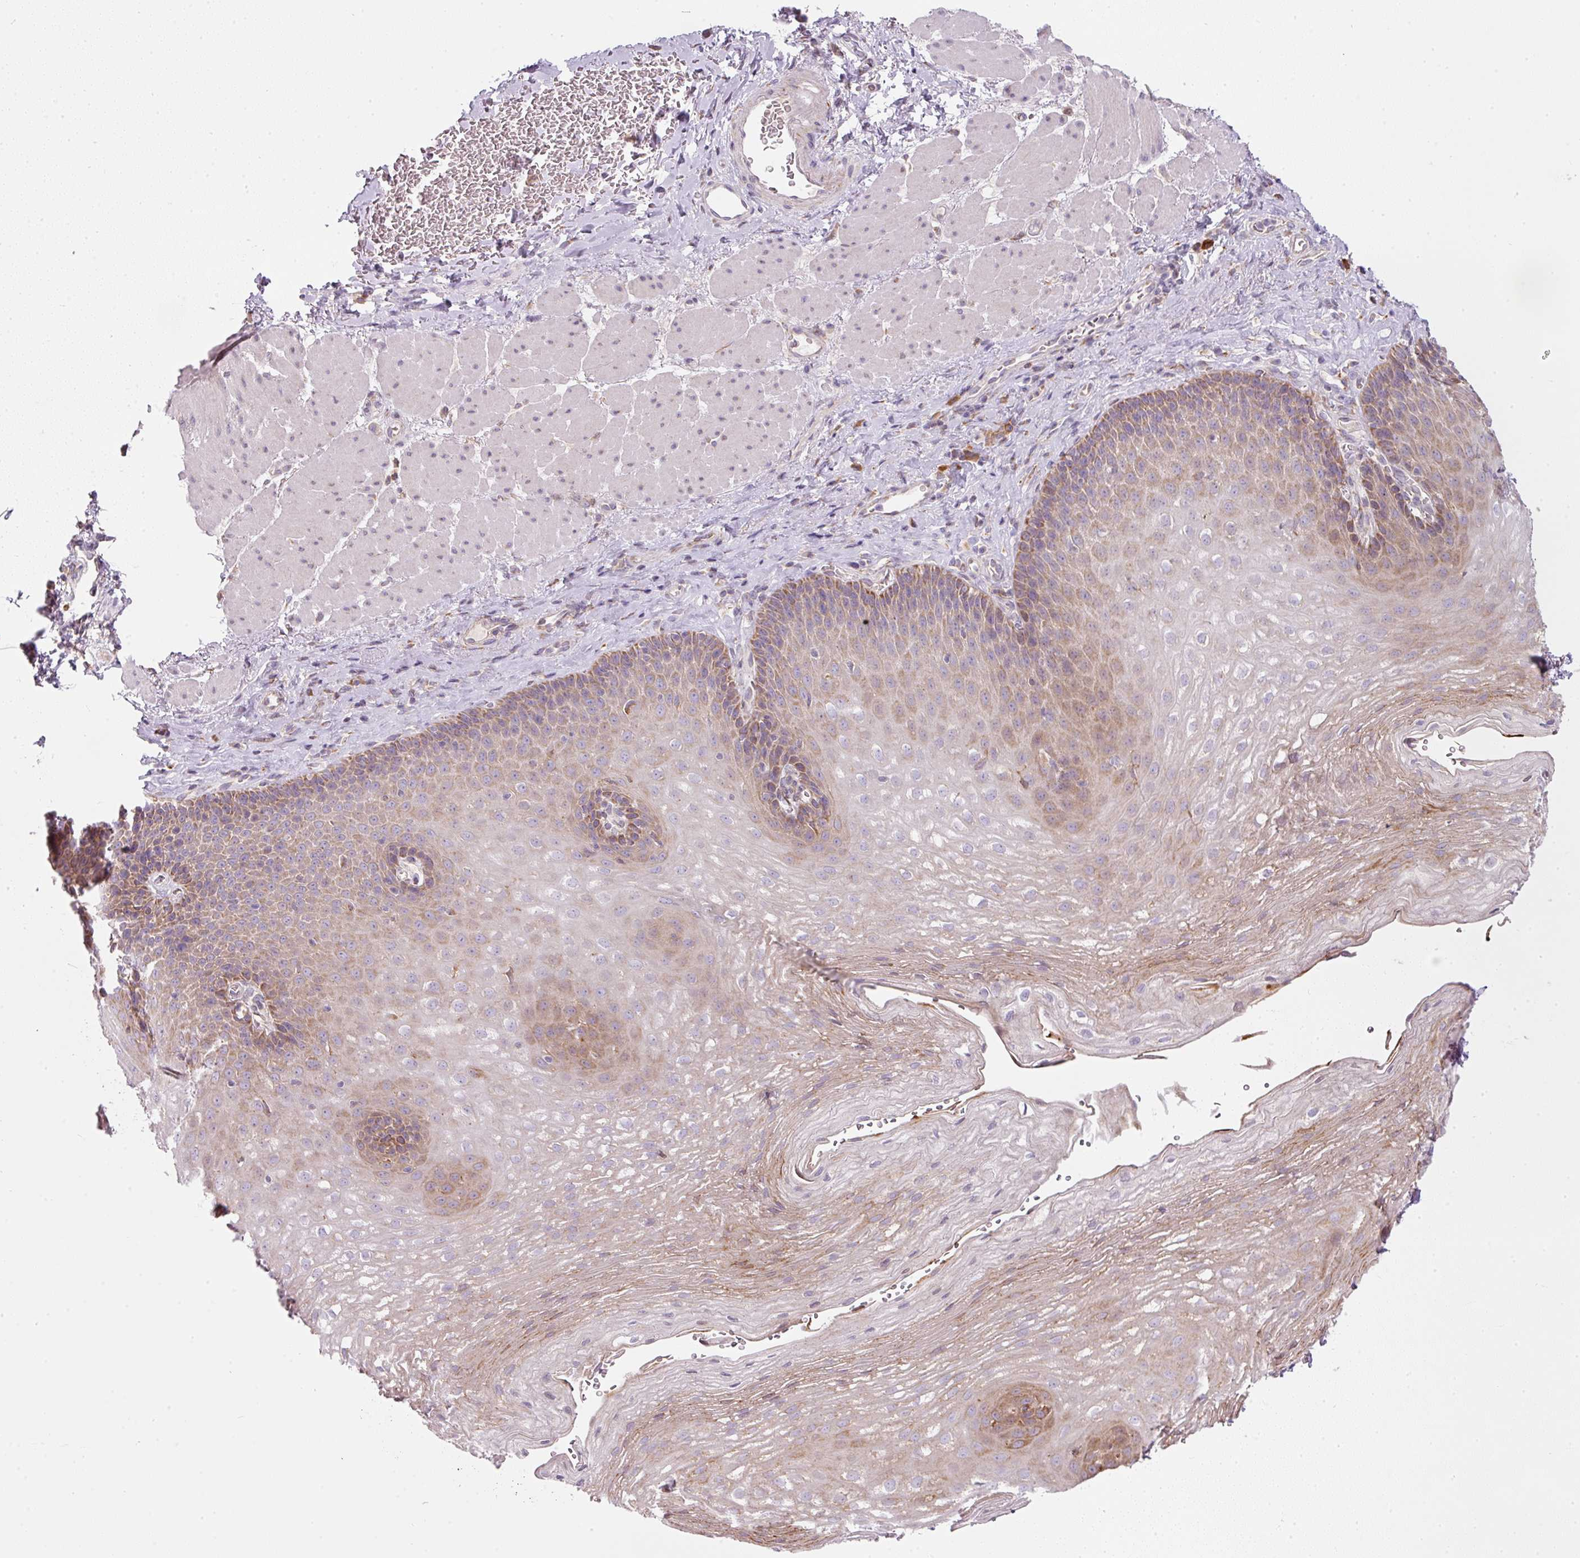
{"staining": {"intensity": "moderate", "quantity": "25%-75%", "location": "cytoplasmic/membranous"}, "tissue": "esophagus", "cell_type": "Squamous epithelial cells", "image_type": "normal", "snomed": [{"axis": "morphology", "description": "Normal tissue, NOS"}, {"axis": "topography", "description": "Esophagus"}], "caption": "IHC histopathology image of unremarkable esophagus: human esophagus stained using immunohistochemistry (IHC) reveals medium levels of moderate protein expression localized specifically in the cytoplasmic/membranous of squamous epithelial cells, appearing as a cytoplasmic/membranous brown color.", "gene": "MORN4", "patient": {"sex": "female", "age": 66}}